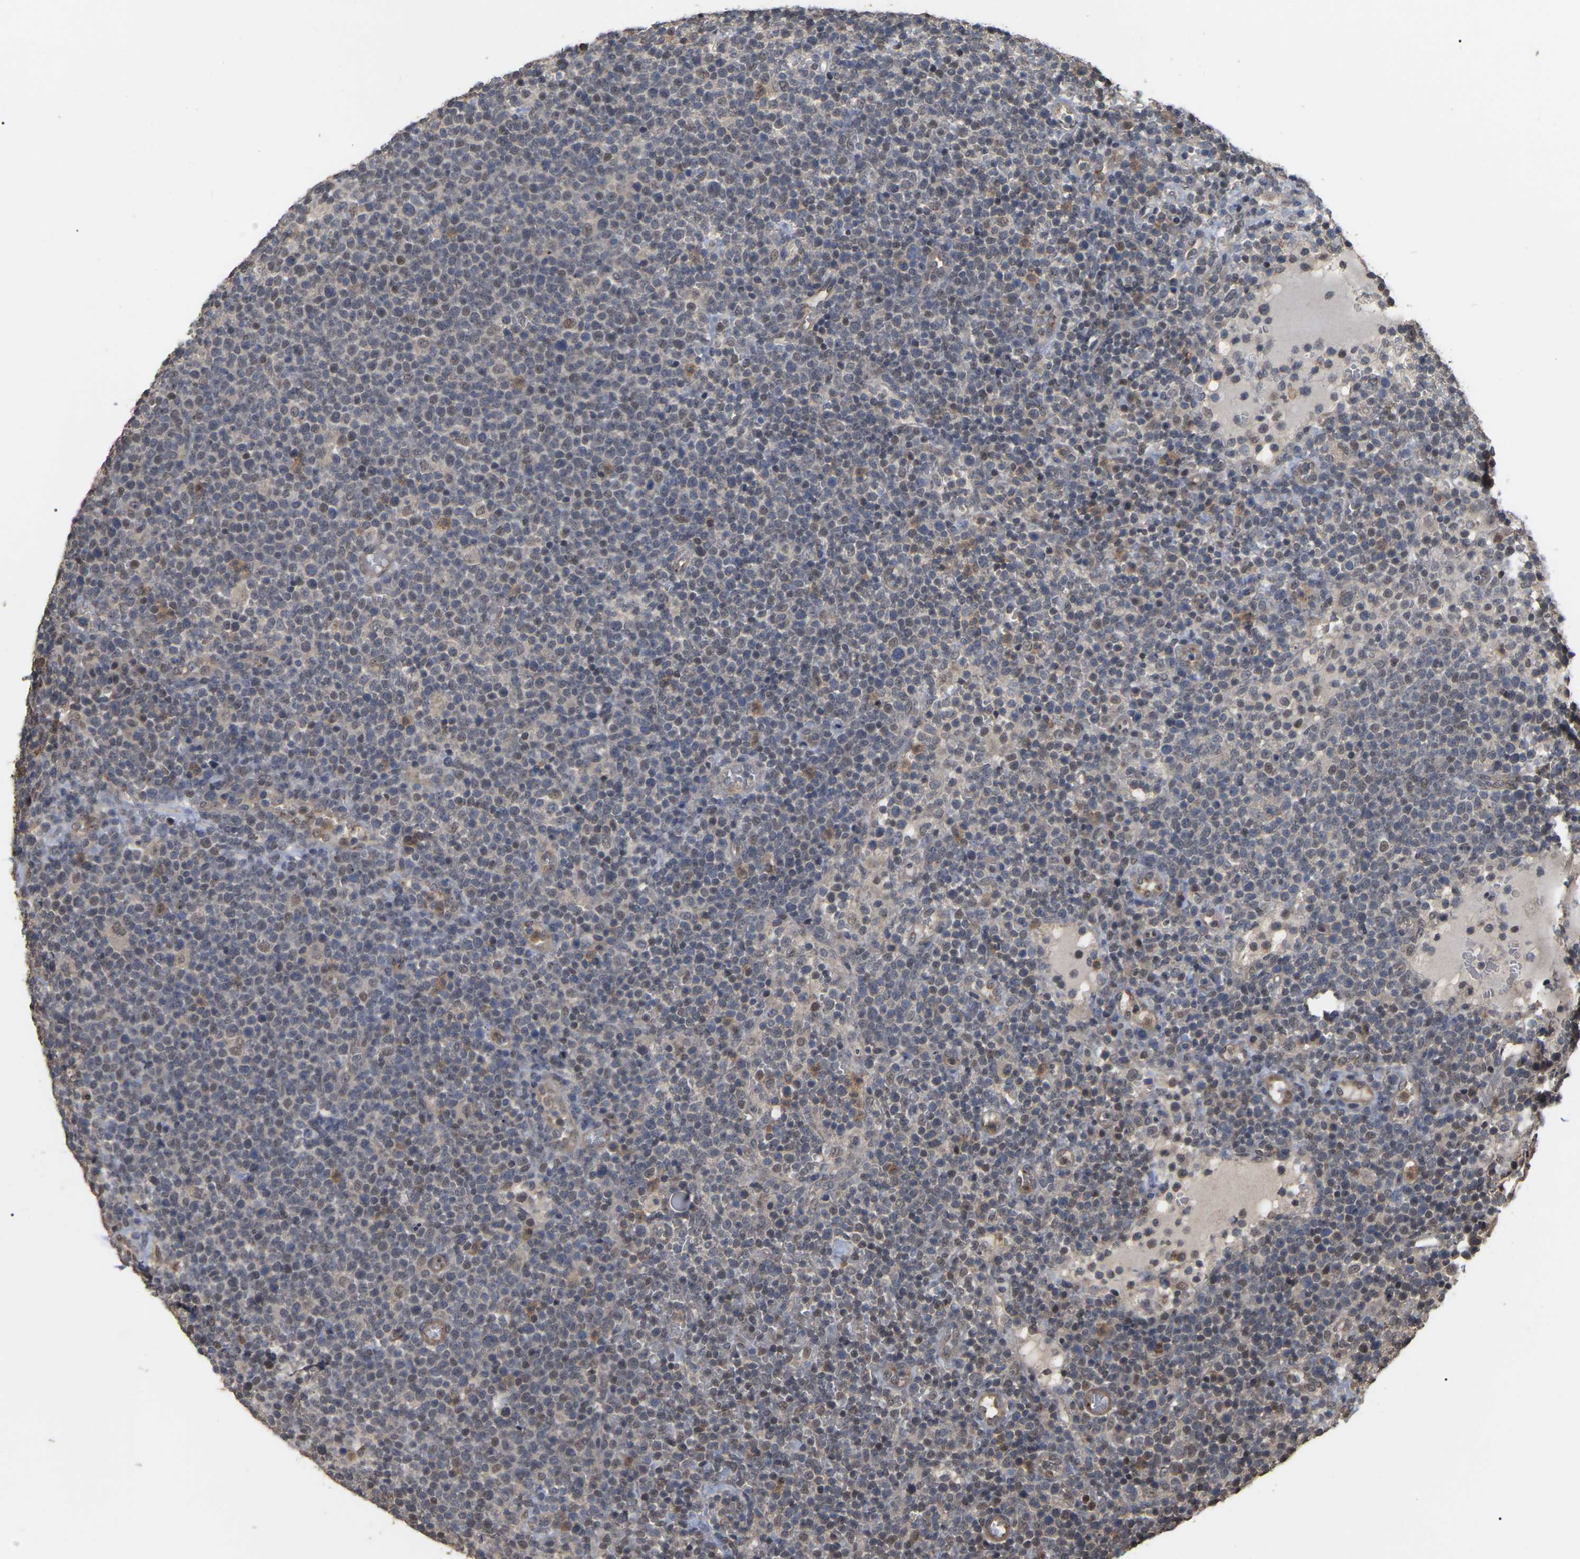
{"staining": {"intensity": "weak", "quantity": "<25%", "location": "cytoplasmic/membranous,nuclear"}, "tissue": "lymphoma", "cell_type": "Tumor cells", "image_type": "cancer", "snomed": [{"axis": "morphology", "description": "Malignant lymphoma, non-Hodgkin's type, High grade"}, {"axis": "topography", "description": "Lymph node"}], "caption": "A high-resolution micrograph shows IHC staining of lymphoma, which exhibits no significant positivity in tumor cells.", "gene": "FAM219A", "patient": {"sex": "male", "age": 61}}